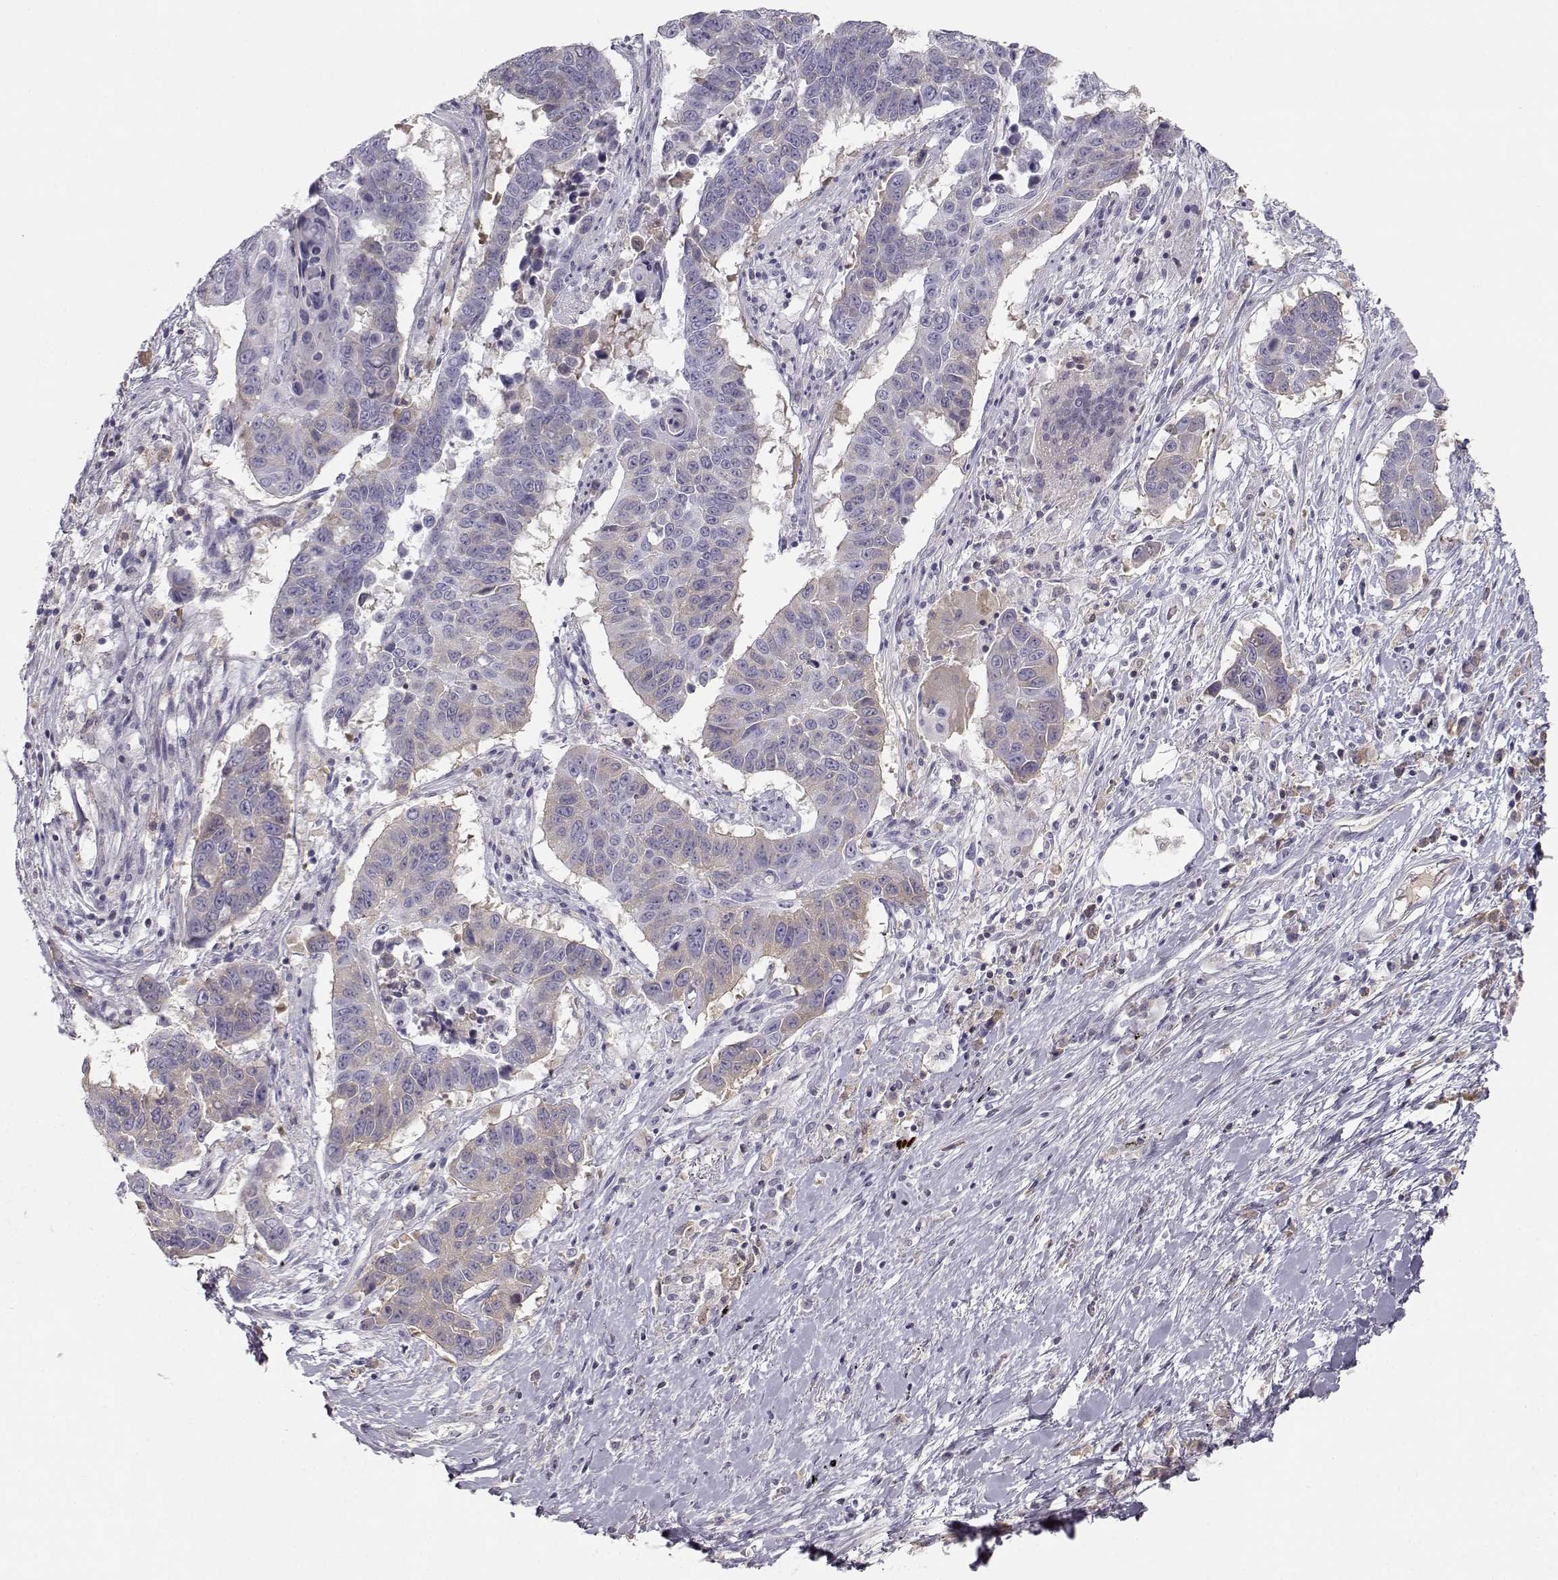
{"staining": {"intensity": "weak", "quantity": "25%-75%", "location": "cytoplasmic/membranous"}, "tissue": "lung cancer", "cell_type": "Tumor cells", "image_type": "cancer", "snomed": [{"axis": "morphology", "description": "Squamous cell carcinoma, NOS"}, {"axis": "topography", "description": "Lung"}], "caption": "IHC of human squamous cell carcinoma (lung) displays low levels of weak cytoplasmic/membranous positivity in about 25%-75% of tumor cells.", "gene": "SLCO6A1", "patient": {"sex": "male", "age": 73}}